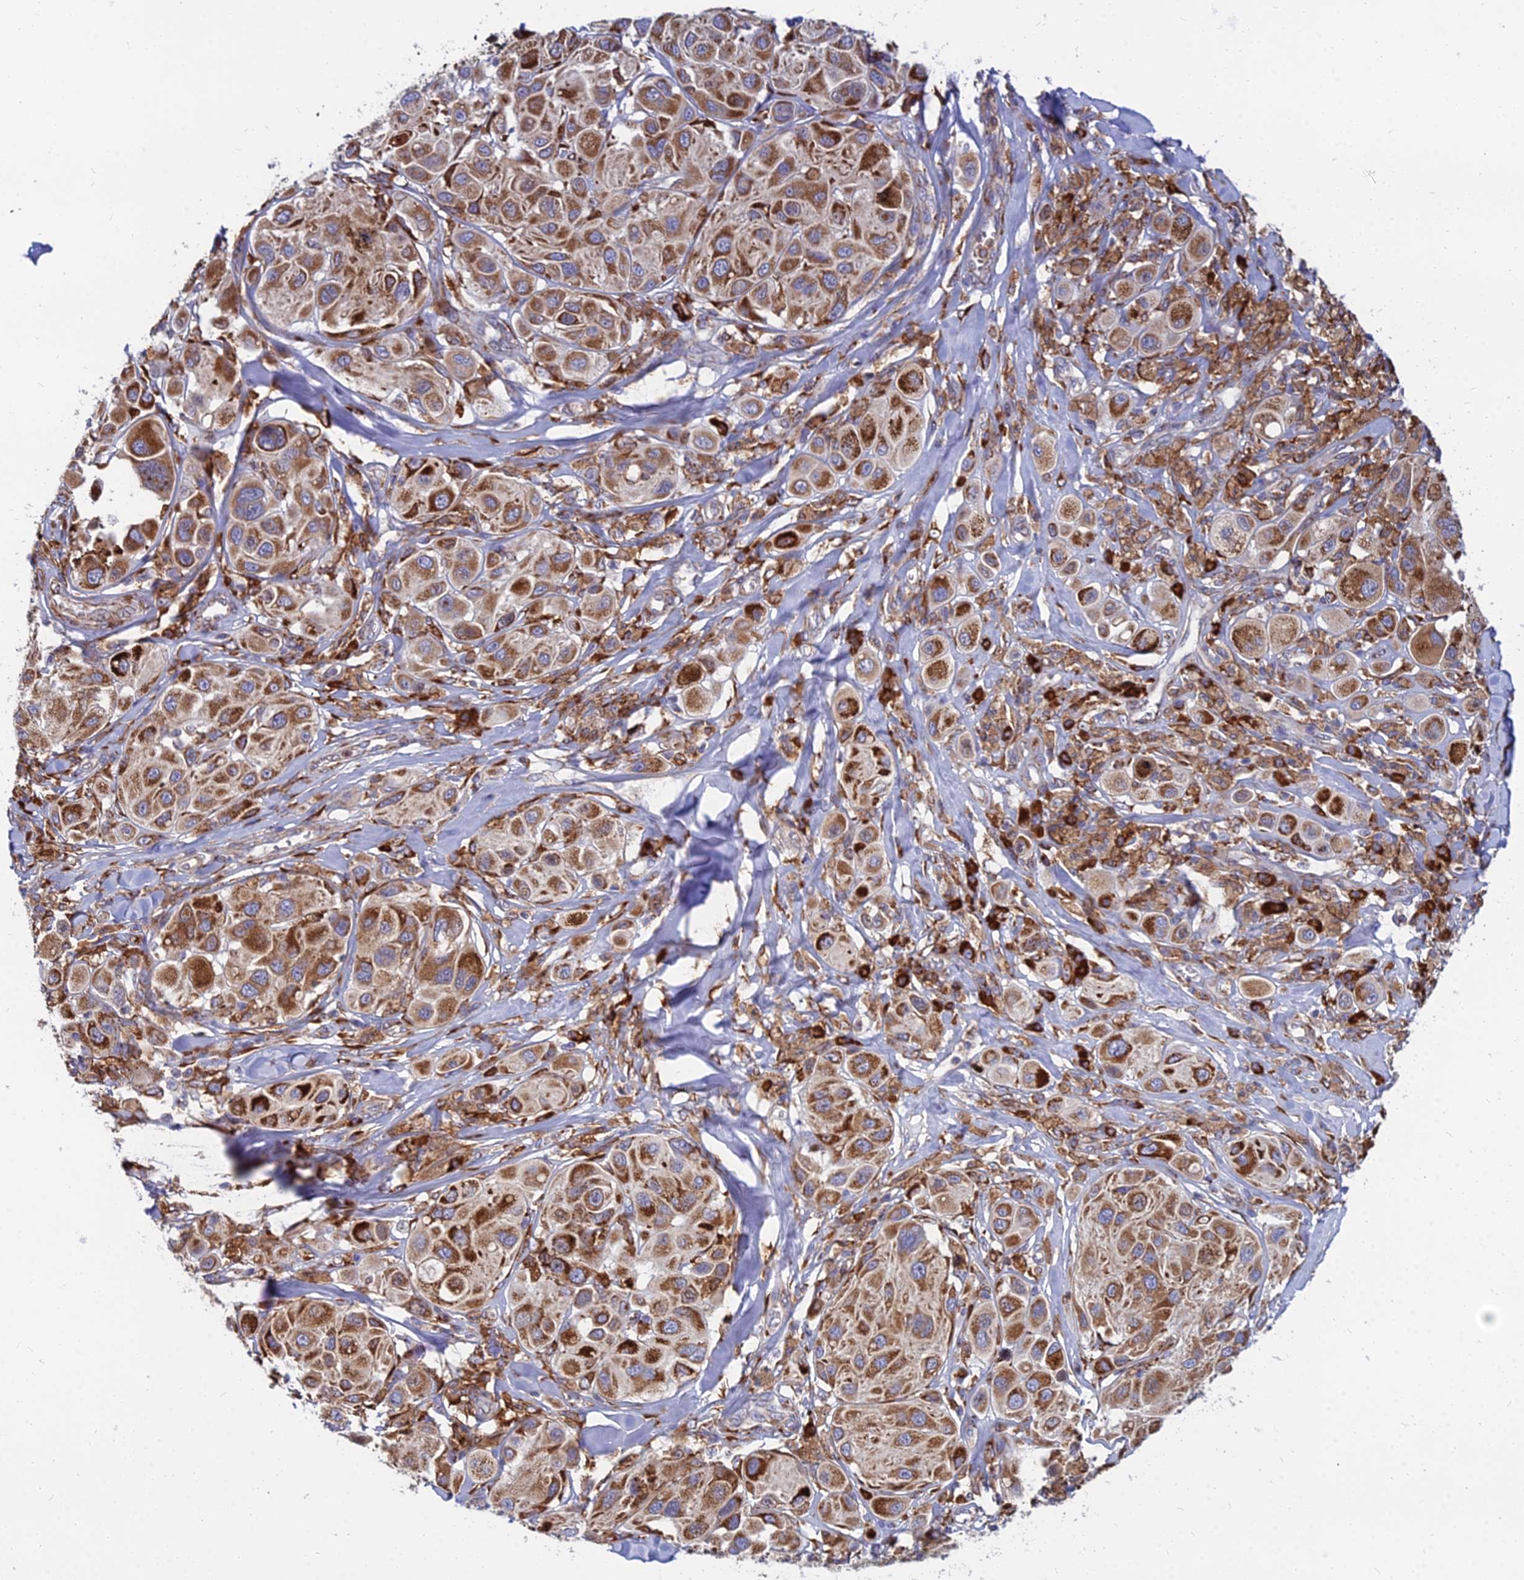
{"staining": {"intensity": "moderate", "quantity": ">75%", "location": "cytoplasmic/membranous"}, "tissue": "melanoma", "cell_type": "Tumor cells", "image_type": "cancer", "snomed": [{"axis": "morphology", "description": "Malignant melanoma, Metastatic site"}, {"axis": "topography", "description": "Skin"}], "caption": "Approximately >75% of tumor cells in malignant melanoma (metastatic site) show moderate cytoplasmic/membranous protein staining as visualized by brown immunohistochemical staining.", "gene": "CCT6B", "patient": {"sex": "male", "age": 41}}